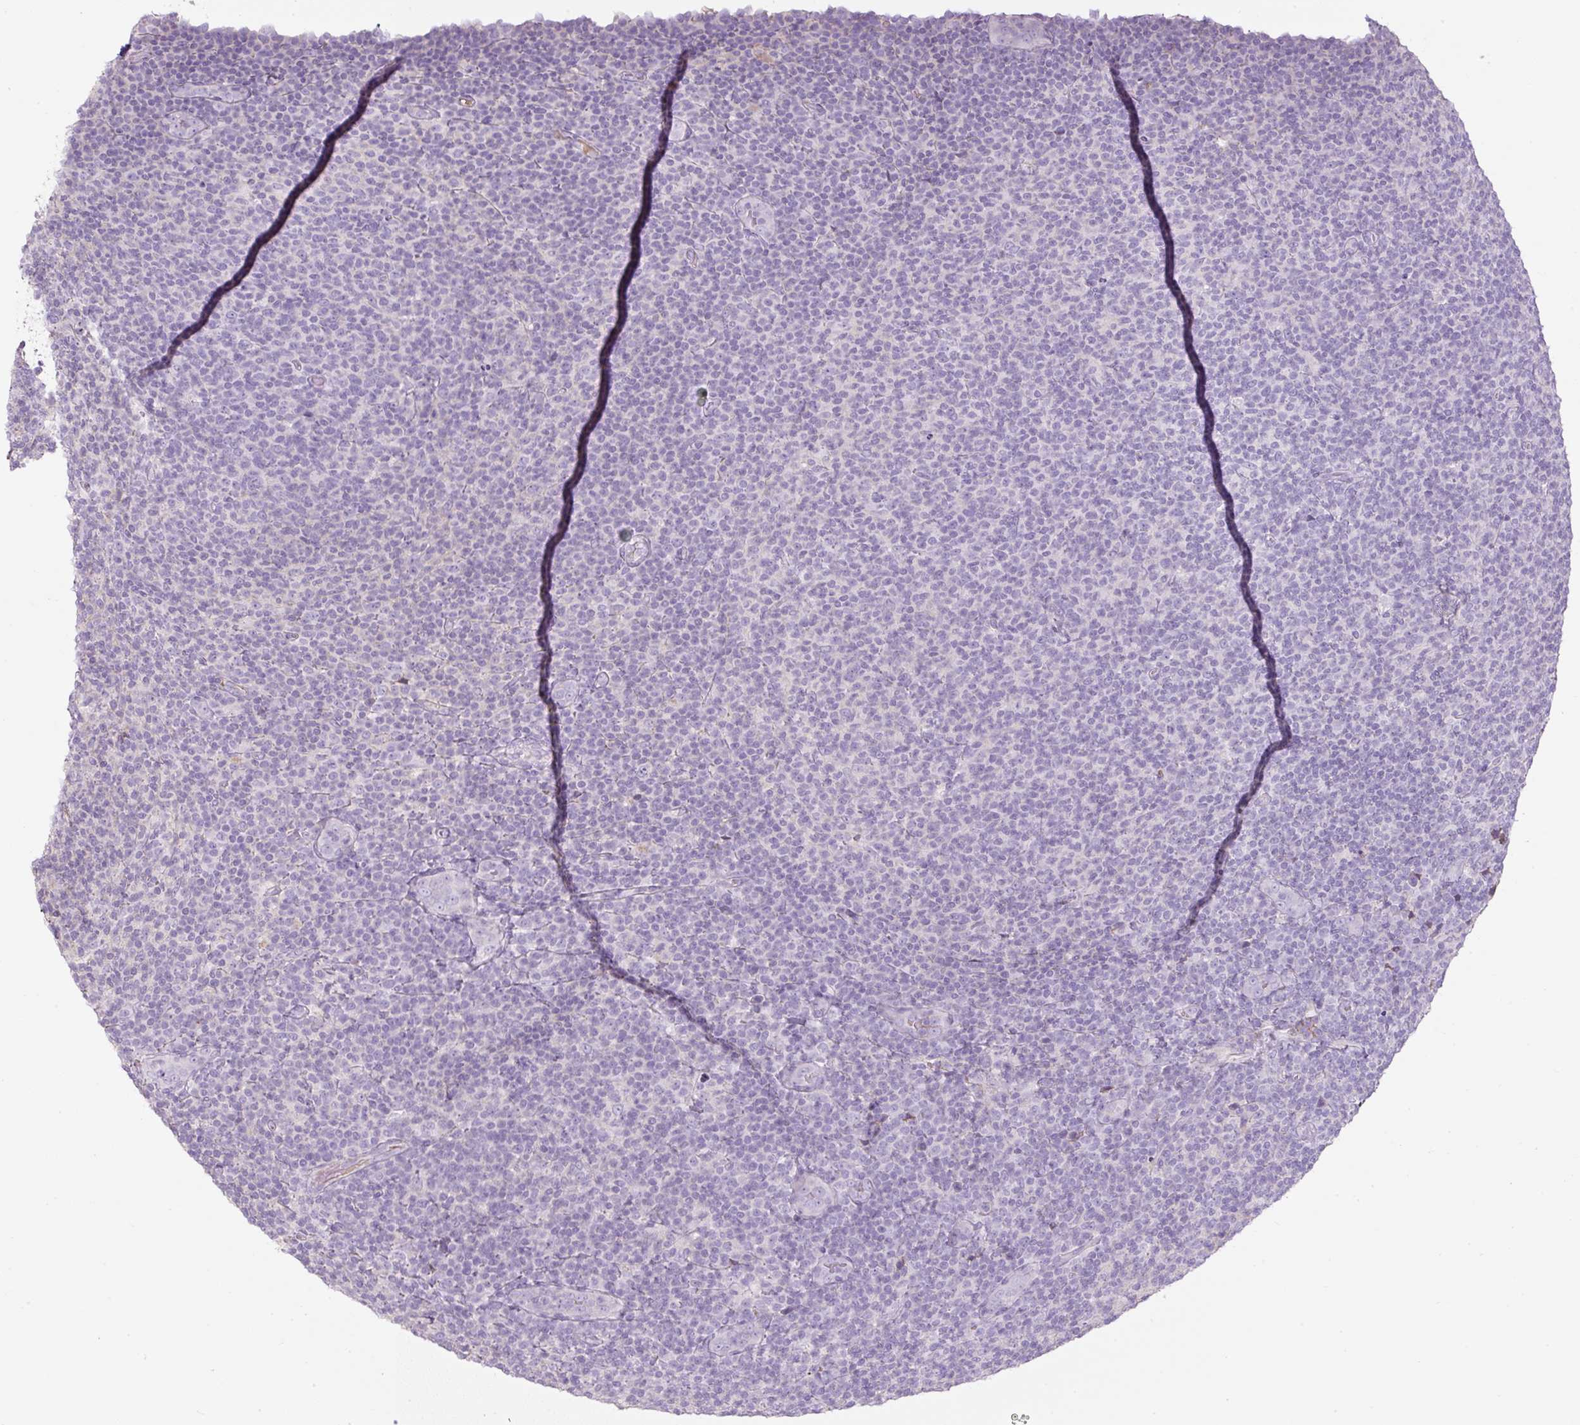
{"staining": {"intensity": "negative", "quantity": "none", "location": "none"}, "tissue": "lymphoma", "cell_type": "Tumor cells", "image_type": "cancer", "snomed": [{"axis": "morphology", "description": "Malignant lymphoma, non-Hodgkin's type, Low grade"}, {"axis": "topography", "description": "Lymph node"}], "caption": "Lymphoma was stained to show a protein in brown. There is no significant expression in tumor cells.", "gene": "APOA1", "patient": {"sex": "male", "age": 66}}